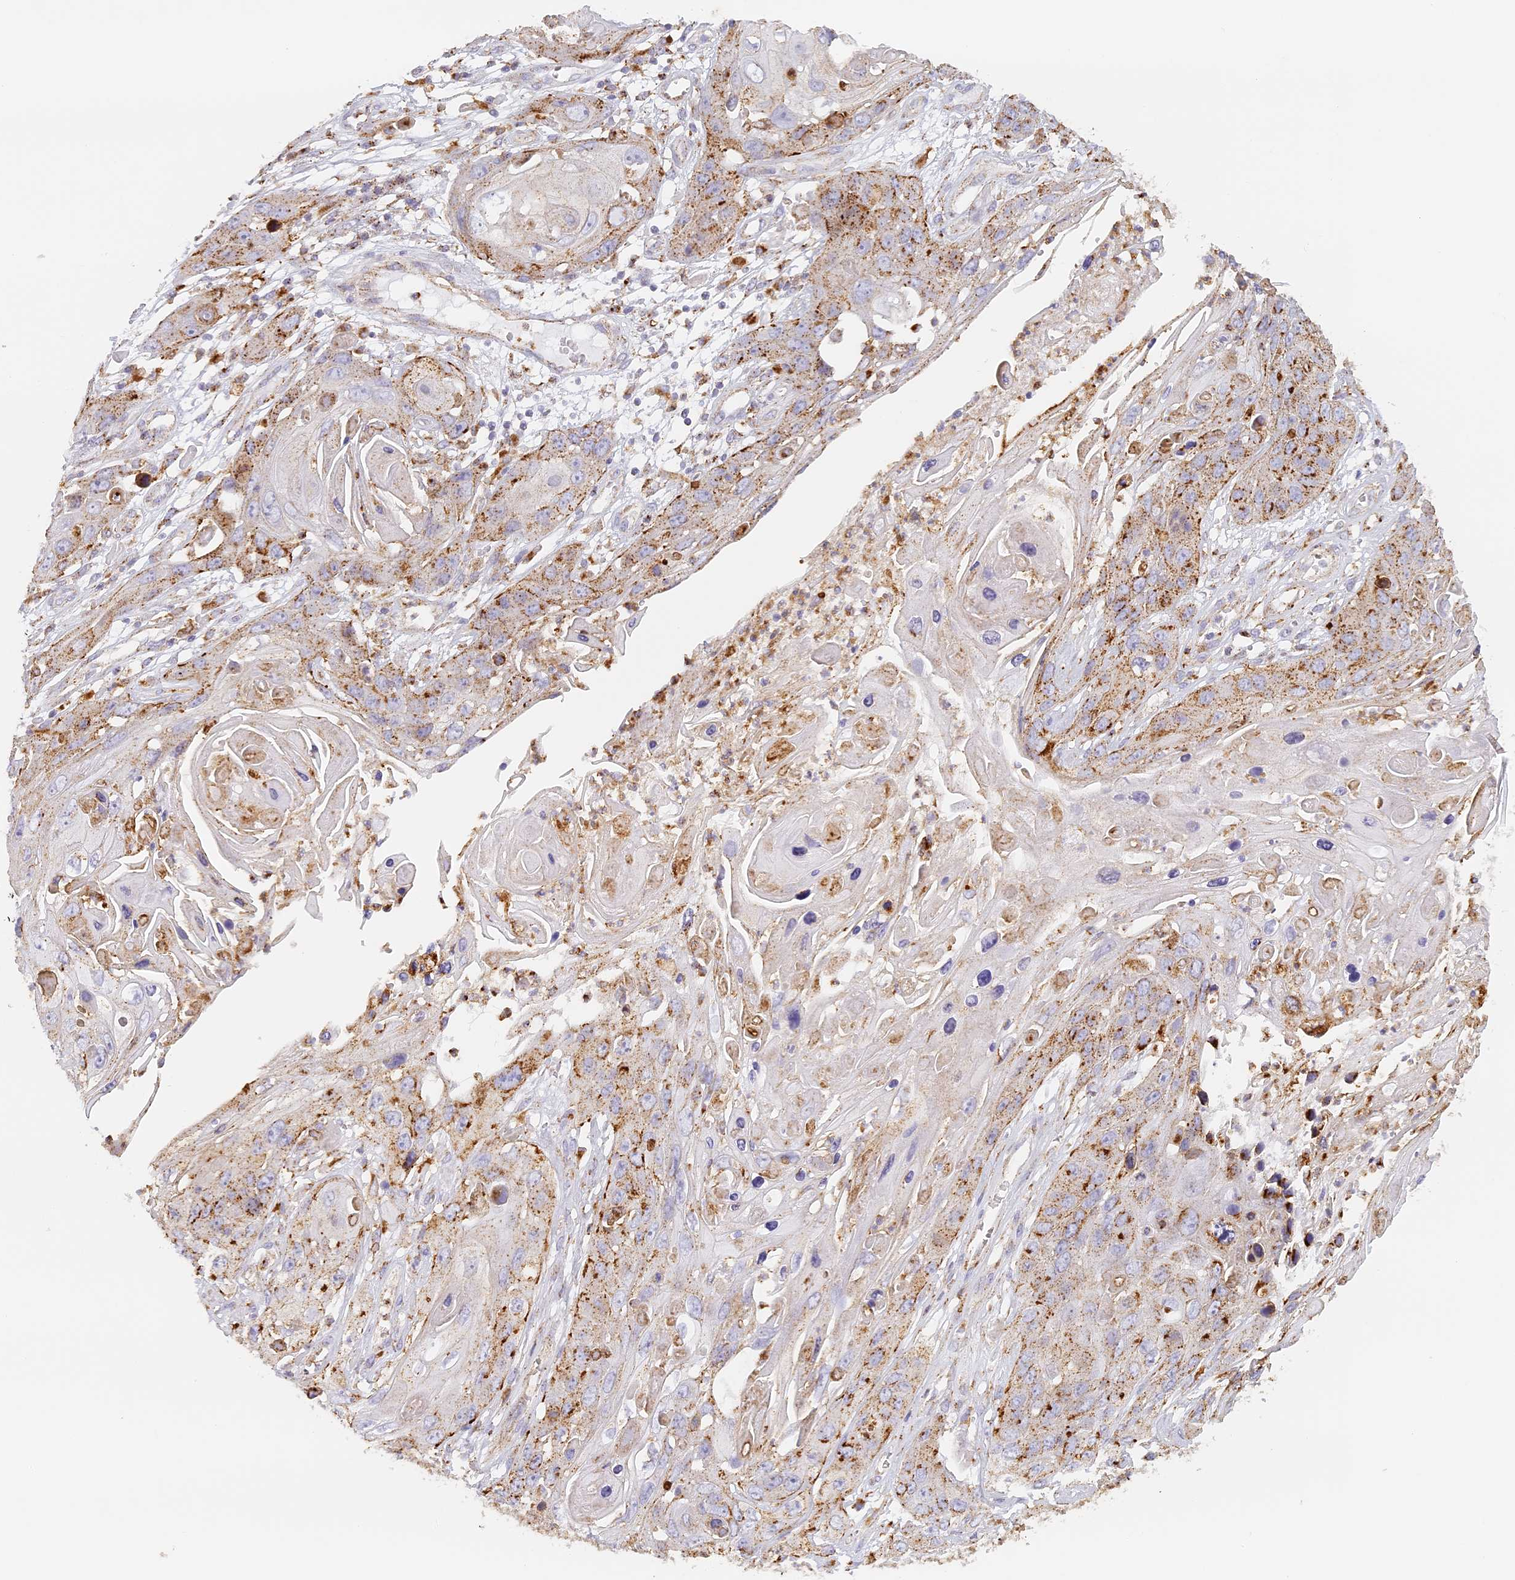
{"staining": {"intensity": "moderate", "quantity": ">75%", "location": "cytoplasmic/membranous"}, "tissue": "skin cancer", "cell_type": "Tumor cells", "image_type": "cancer", "snomed": [{"axis": "morphology", "description": "Squamous cell carcinoma, NOS"}, {"axis": "topography", "description": "Skin"}], "caption": "Immunohistochemical staining of squamous cell carcinoma (skin) displays medium levels of moderate cytoplasmic/membranous protein positivity in about >75% of tumor cells.", "gene": "LAMP2", "patient": {"sex": "male", "age": 55}}